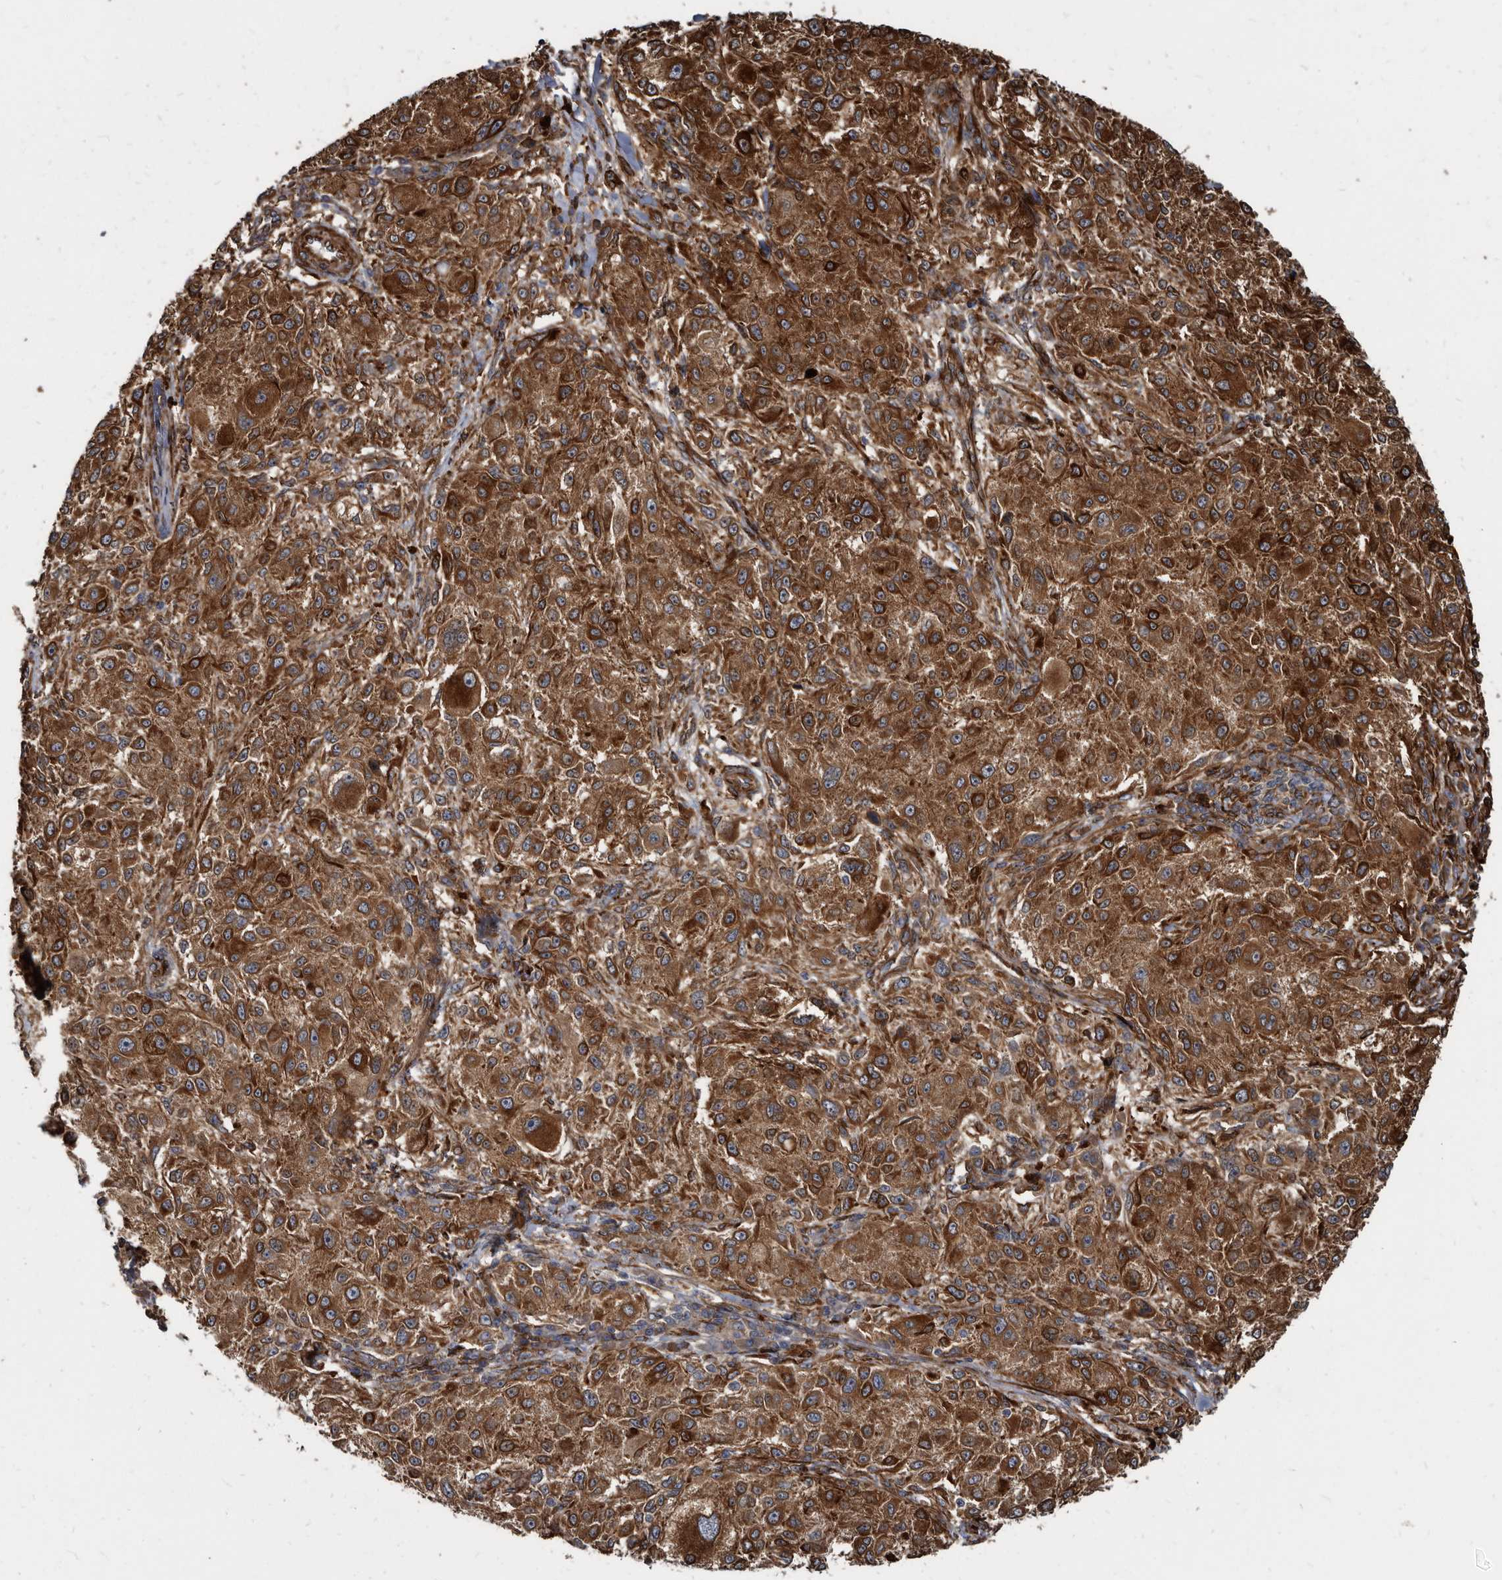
{"staining": {"intensity": "strong", "quantity": ">75%", "location": "cytoplasmic/membranous"}, "tissue": "melanoma", "cell_type": "Tumor cells", "image_type": "cancer", "snomed": [{"axis": "morphology", "description": "Necrosis, NOS"}, {"axis": "morphology", "description": "Malignant melanoma, NOS"}, {"axis": "topography", "description": "Skin"}], "caption": "Protein staining shows strong cytoplasmic/membranous staining in approximately >75% of tumor cells in malignant melanoma. (DAB (3,3'-diaminobenzidine) = brown stain, brightfield microscopy at high magnification).", "gene": "KCTD20", "patient": {"sex": "female", "age": 87}}